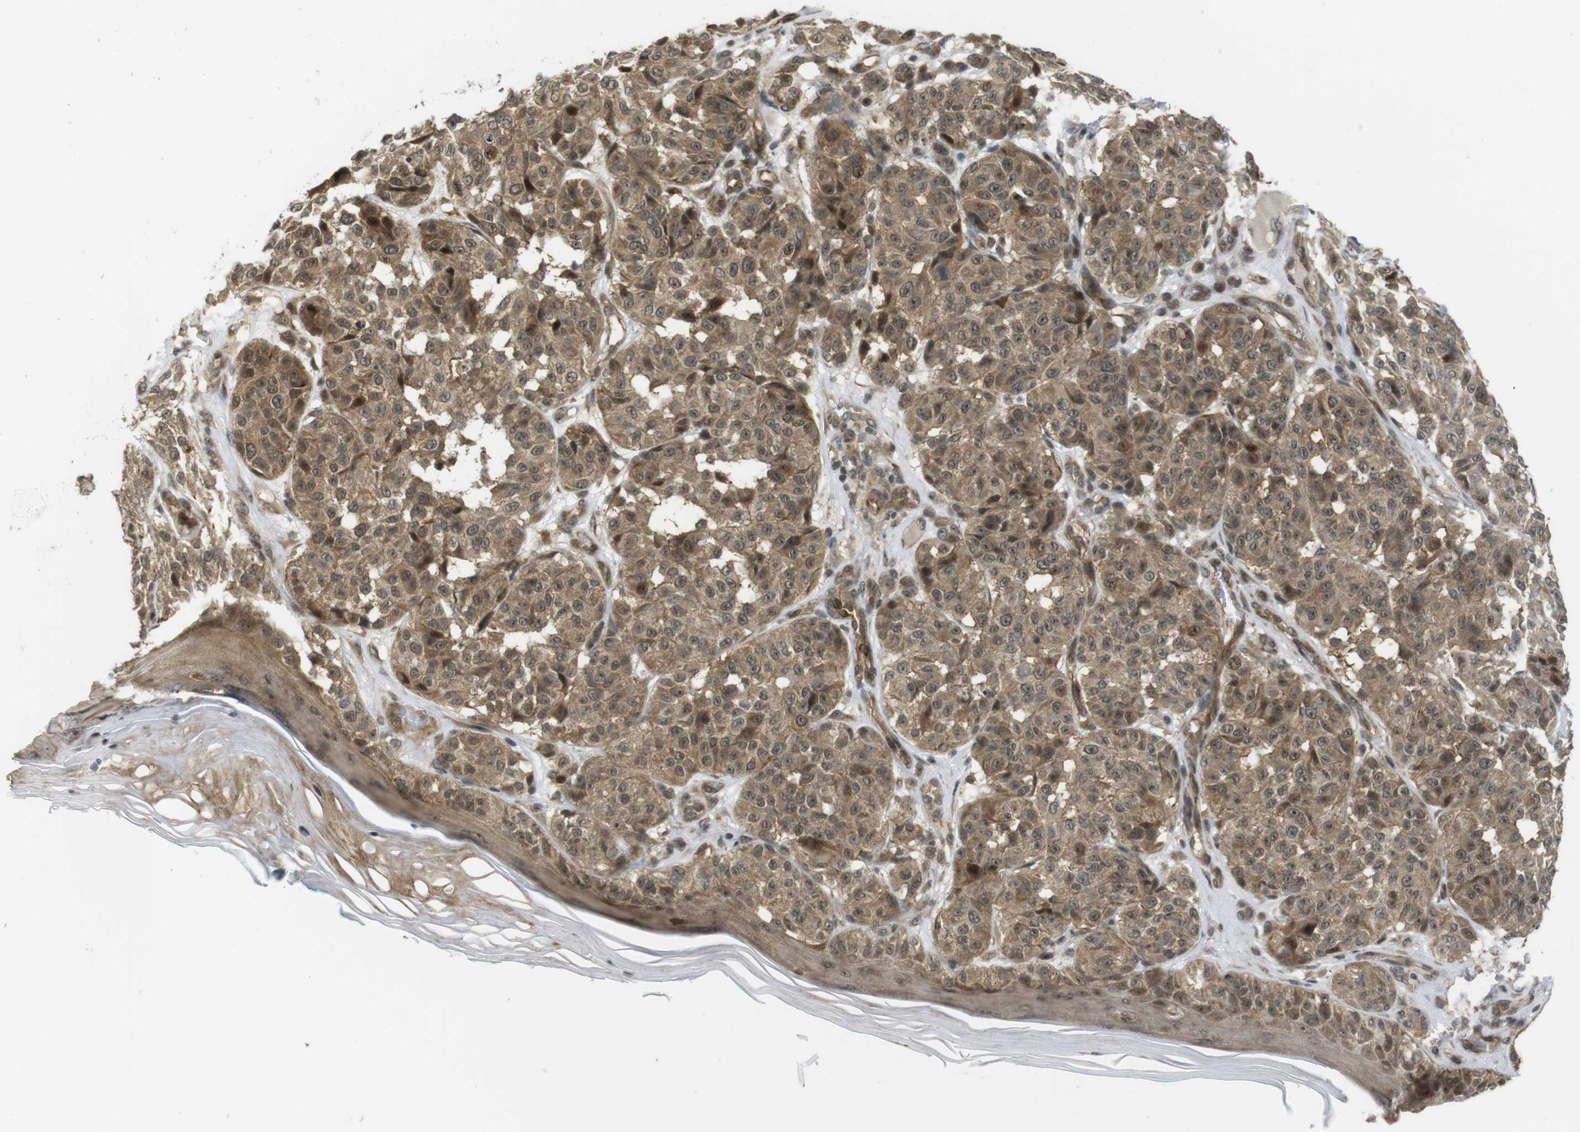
{"staining": {"intensity": "weak", "quantity": ">75%", "location": "cytoplasmic/membranous"}, "tissue": "melanoma", "cell_type": "Tumor cells", "image_type": "cancer", "snomed": [{"axis": "morphology", "description": "Malignant melanoma, NOS"}, {"axis": "topography", "description": "Skin"}], "caption": "There is low levels of weak cytoplasmic/membranous staining in tumor cells of melanoma, as demonstrated by immunohistochemical staining (brown color).", "gene": "CC2D1A", "patient": {"sex": "female", "age": 46}}